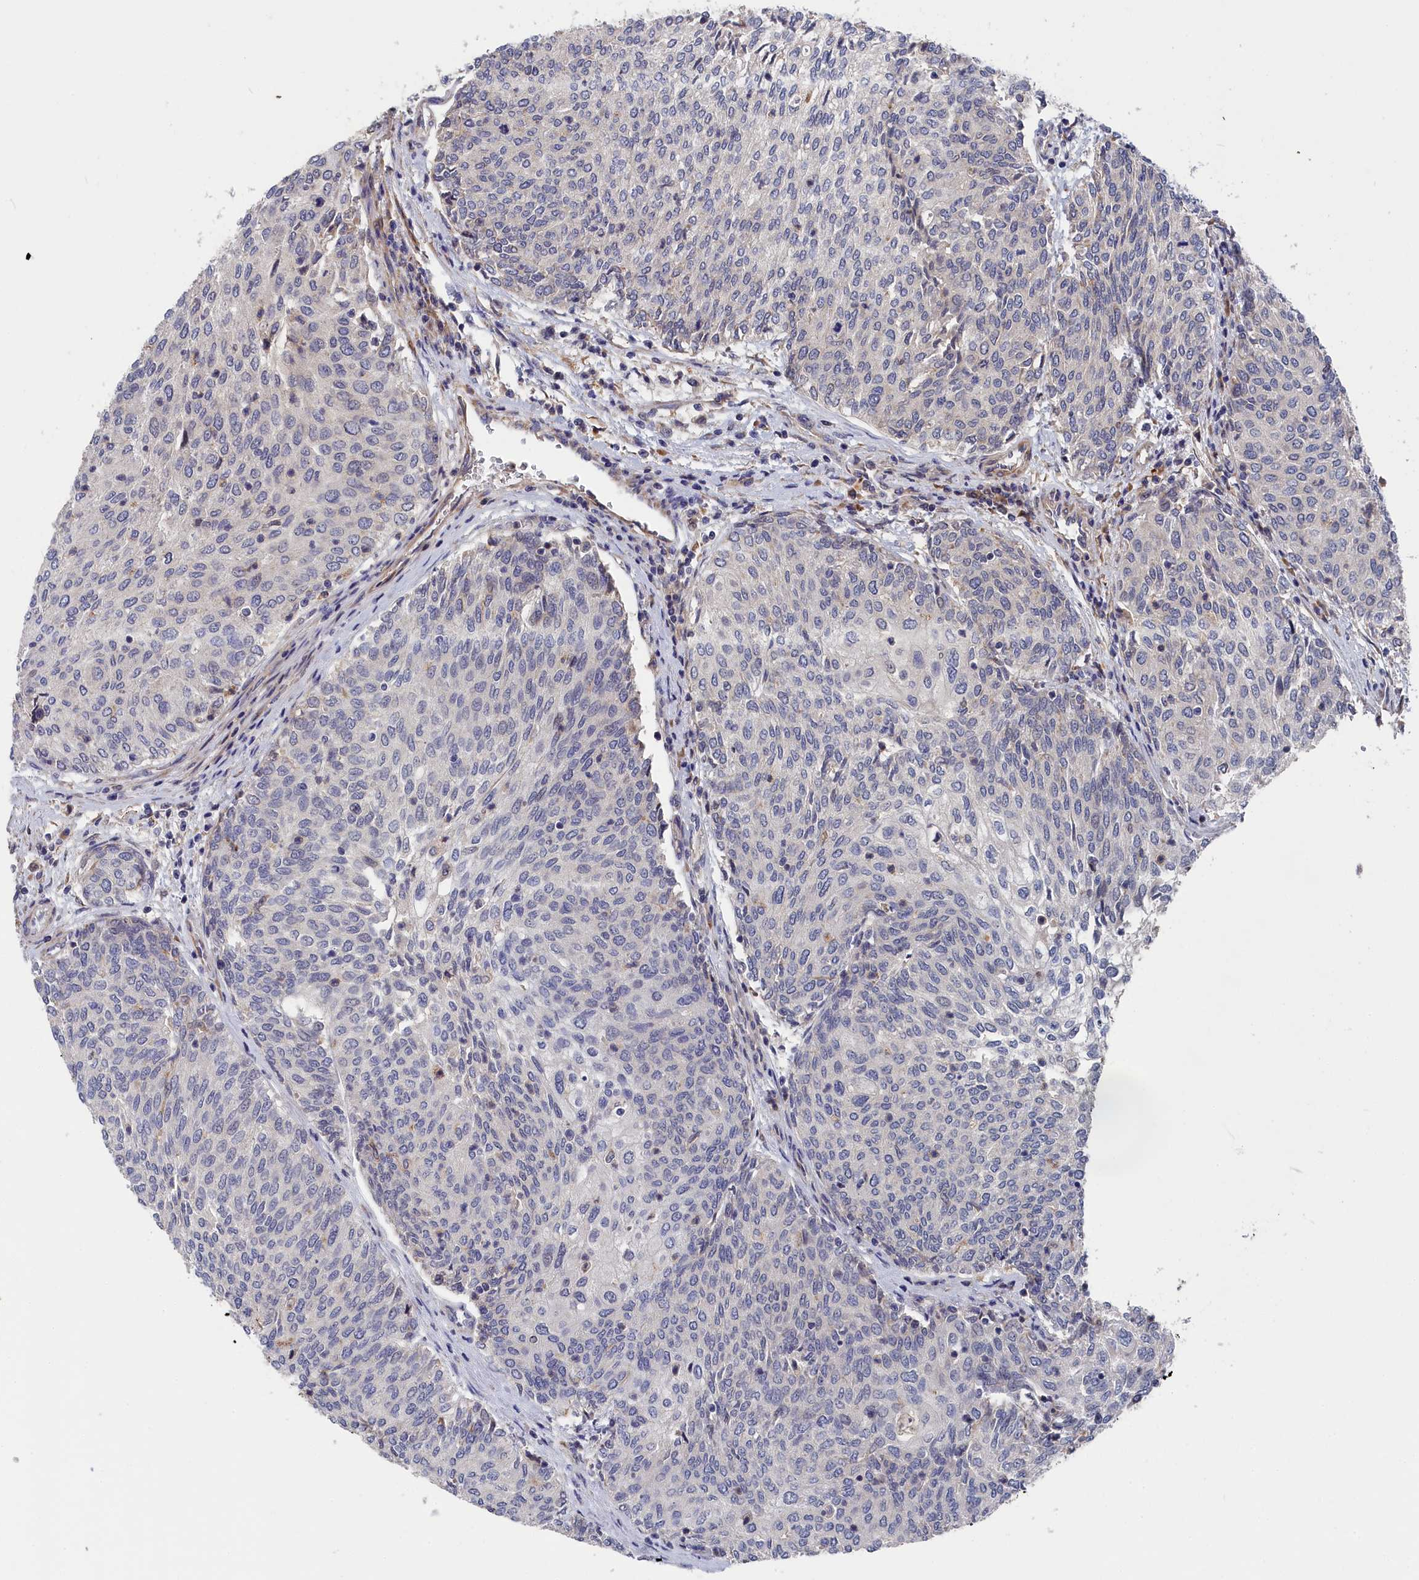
{"staining": {"intensity": "moderate", "quantity": "25%-75%", "location": "nuclear"}, "tissue": "urothelial cancer", "cell_type": "Tumor cells", "image_type": "cancer", "snomed": [{"axis": "morphology", "description": "Urothelial carcinoma, High grade"}, {"axis": "topography", "description": "Urinary bladder"}], "caption": "Approximately 25%-75% of tumor cells in urothelial cancer display moderate nuclear protein expression as visualized by brown immunohistochemical staining.", "gene": "CYB5D2", "patient": {"sex": "female", "age": 79}}